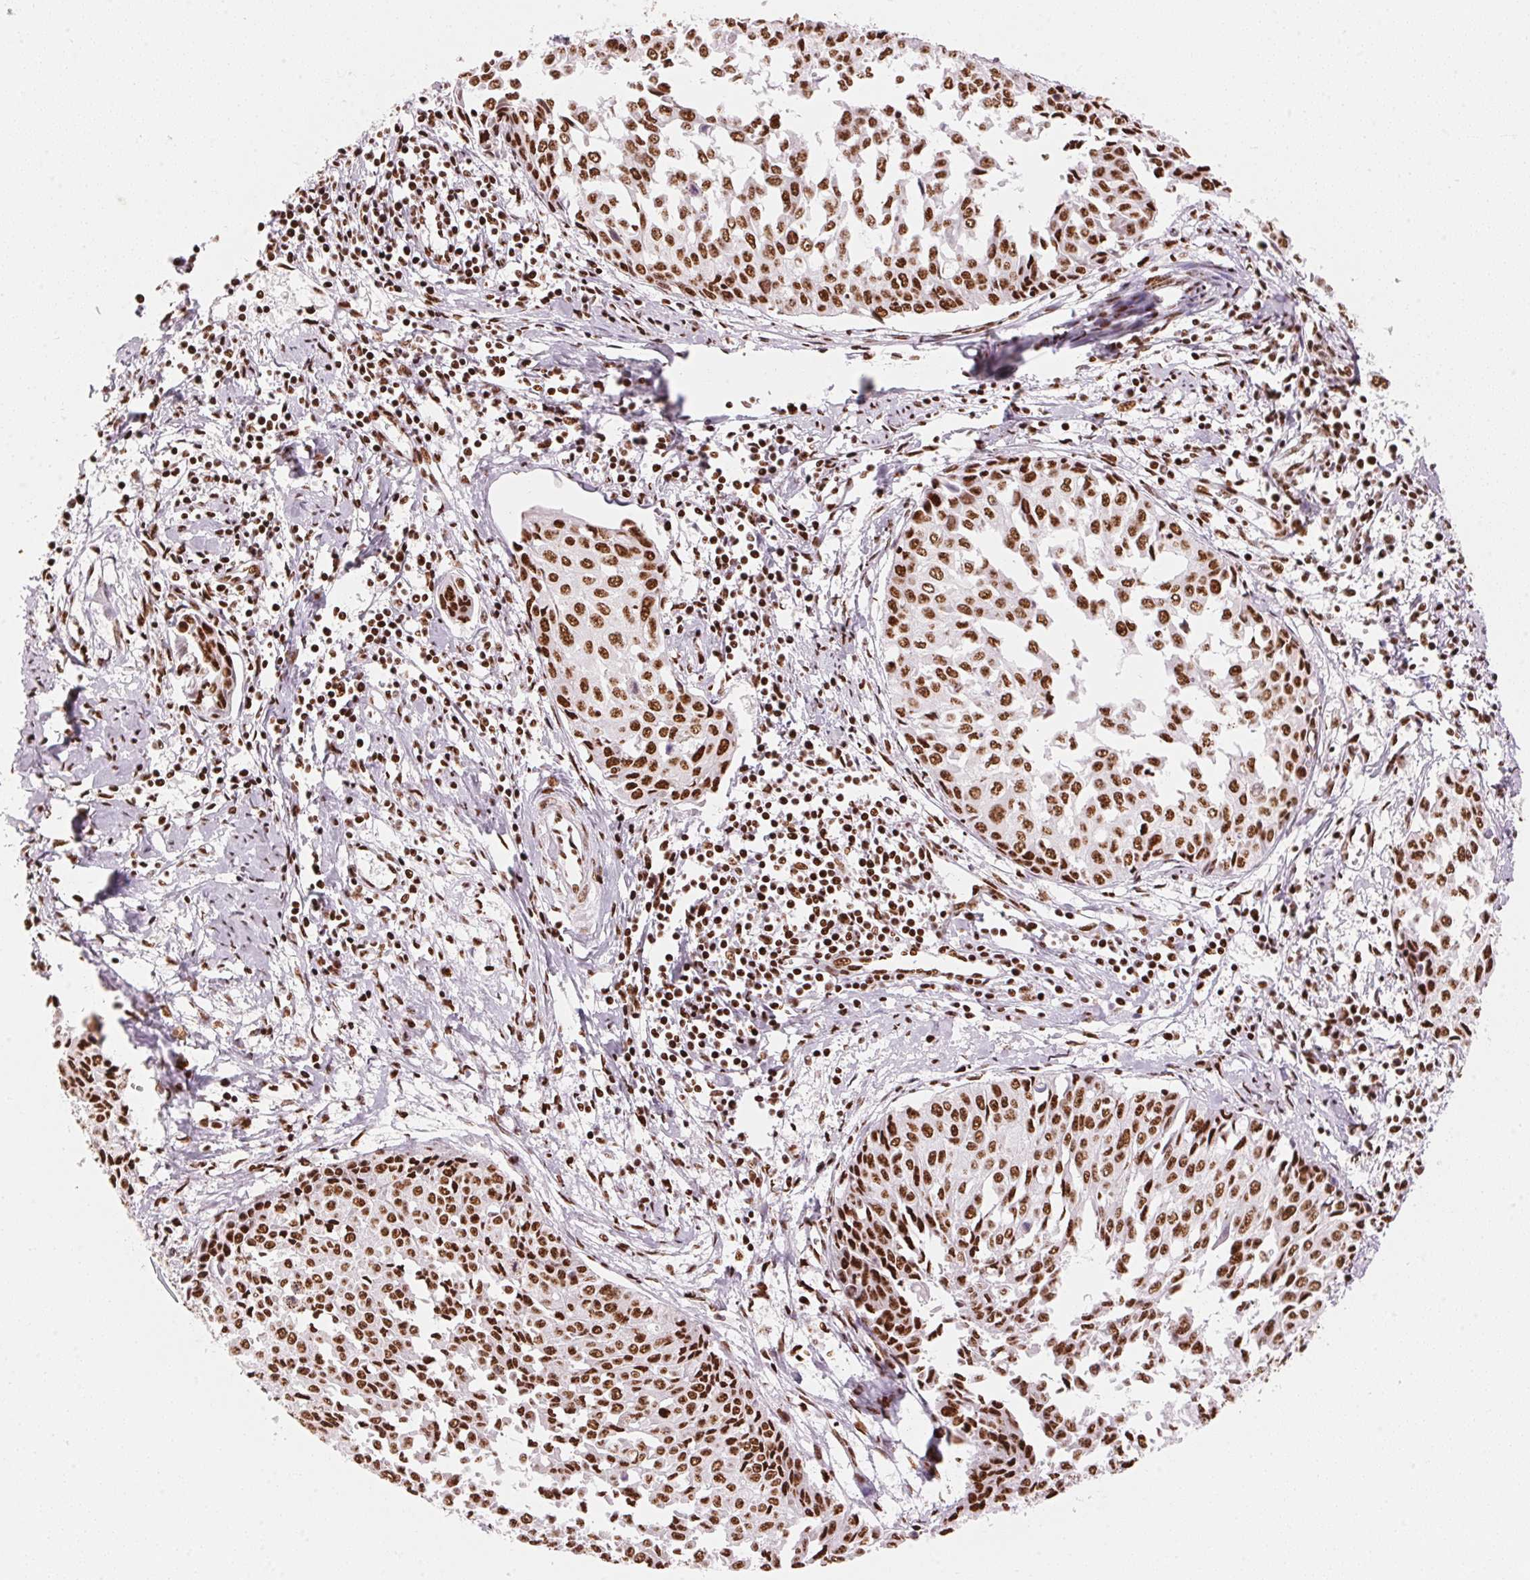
{"staining": {"intensity": "strong", "quantity": ">75%", "location": "nuclear"}, "tissue": "cervical cancer", "cell_type": "Tumor cells", "image_type": "cancer", "snomed": [{"axis": "morphology", "description": "Squamous cell carcinoma, NOS"}, {"axis": "topography", "description": "Cervix"}], "caption": "The image displays a brown stain indicating the presence of a protein in the nuclear of tumor cells in cervical cancer.", "gene": "NXF1", "patient": {"sex": "female", "age": 50}}